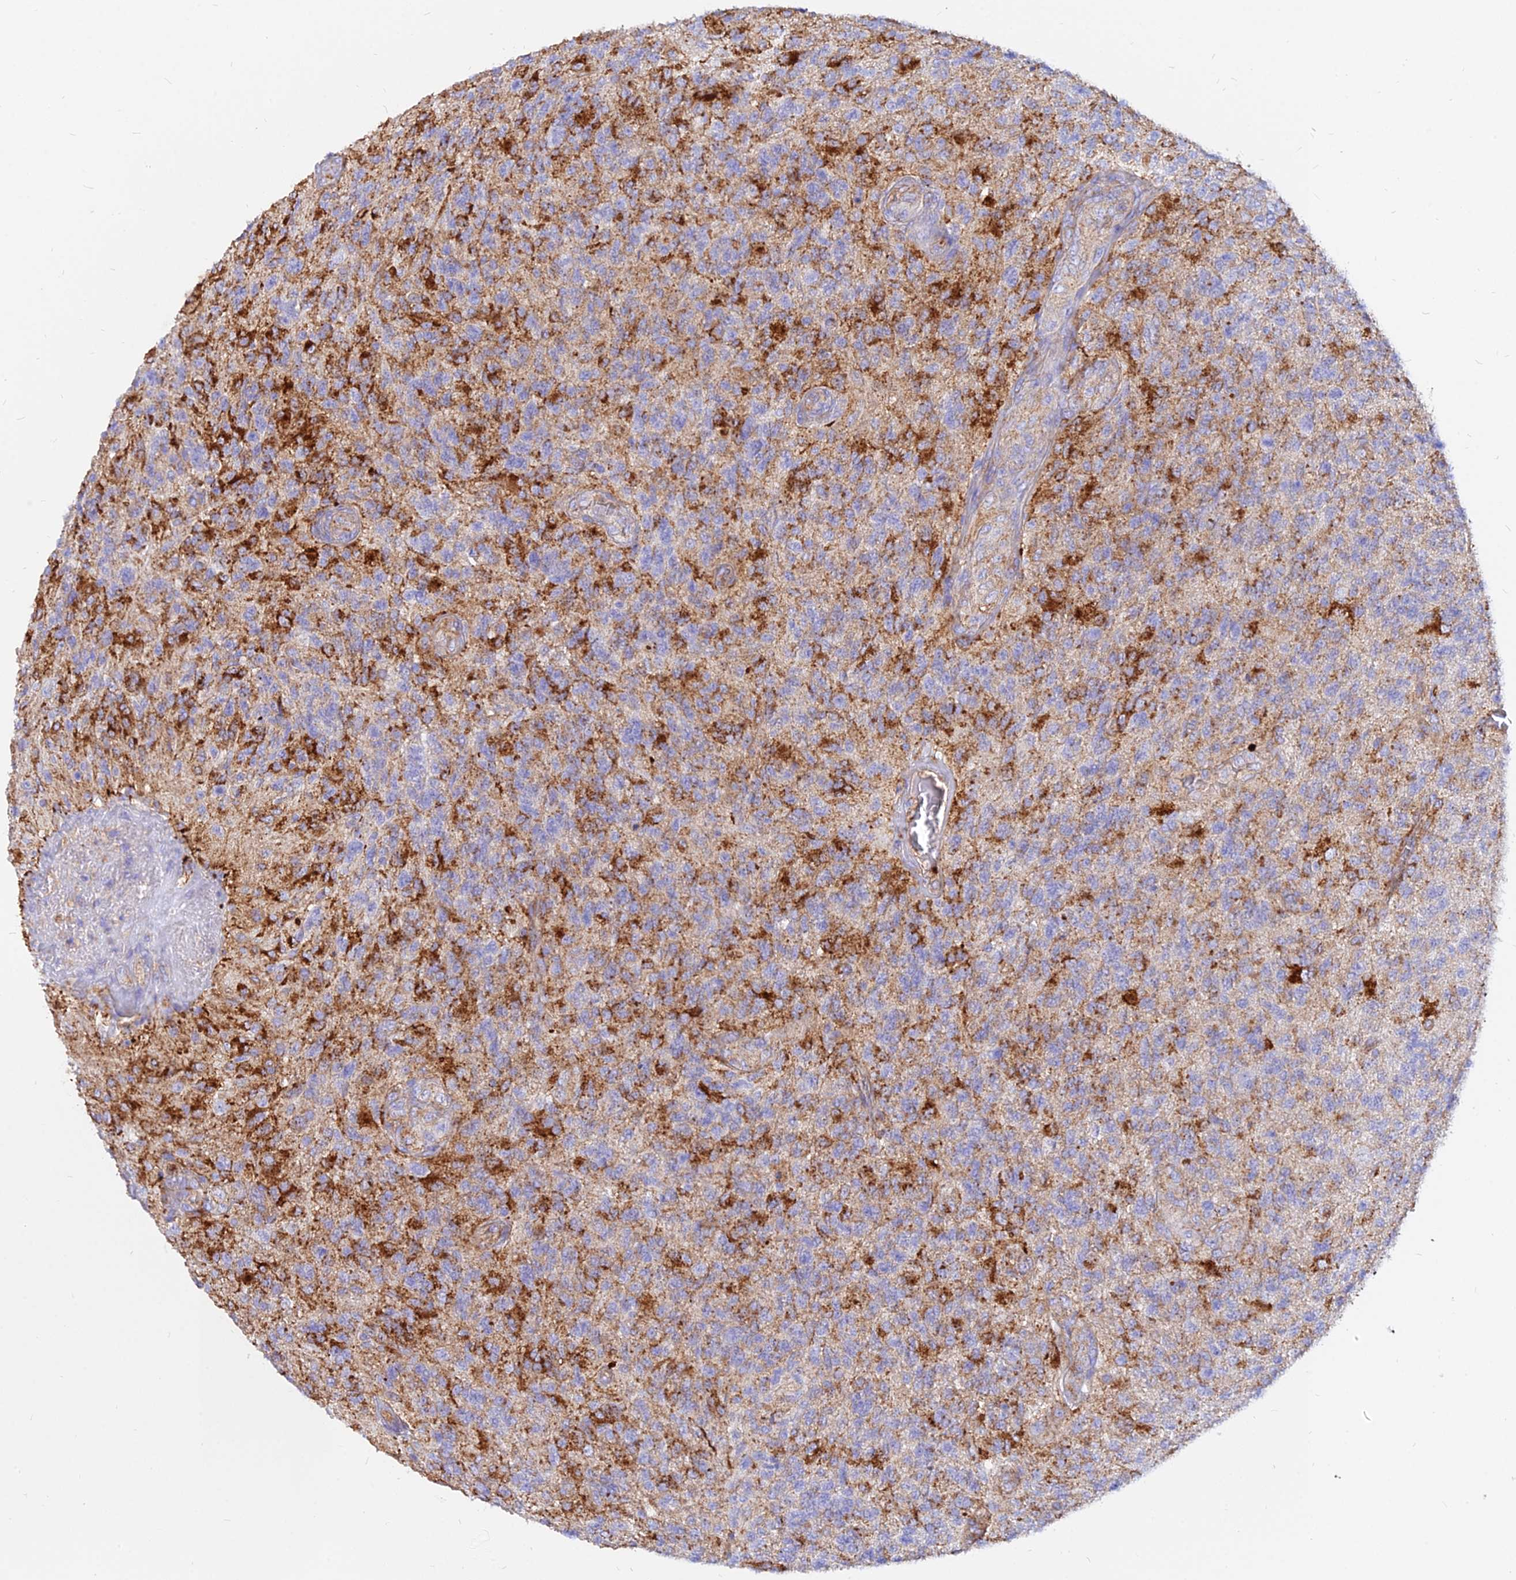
{"staining": {"intensity": "negative", "quantity": "none", "location": "none"}, "tissue": "glioma", "cell_type": "Tumor cells", "image_type": "cancer", "snomed": [{"axis": "morphology", "description": "Glioma, malignant, High grade"}, {"axis": "topography", "description": "Brain"}], "caption": "The immunohistochemistry photomicrograph has no significant staining in tumor cells of glioma tissue. Nuclei are stained in blue.", "gene": "AGTRAP", "patient": {"sex": "male", "age": 56}}